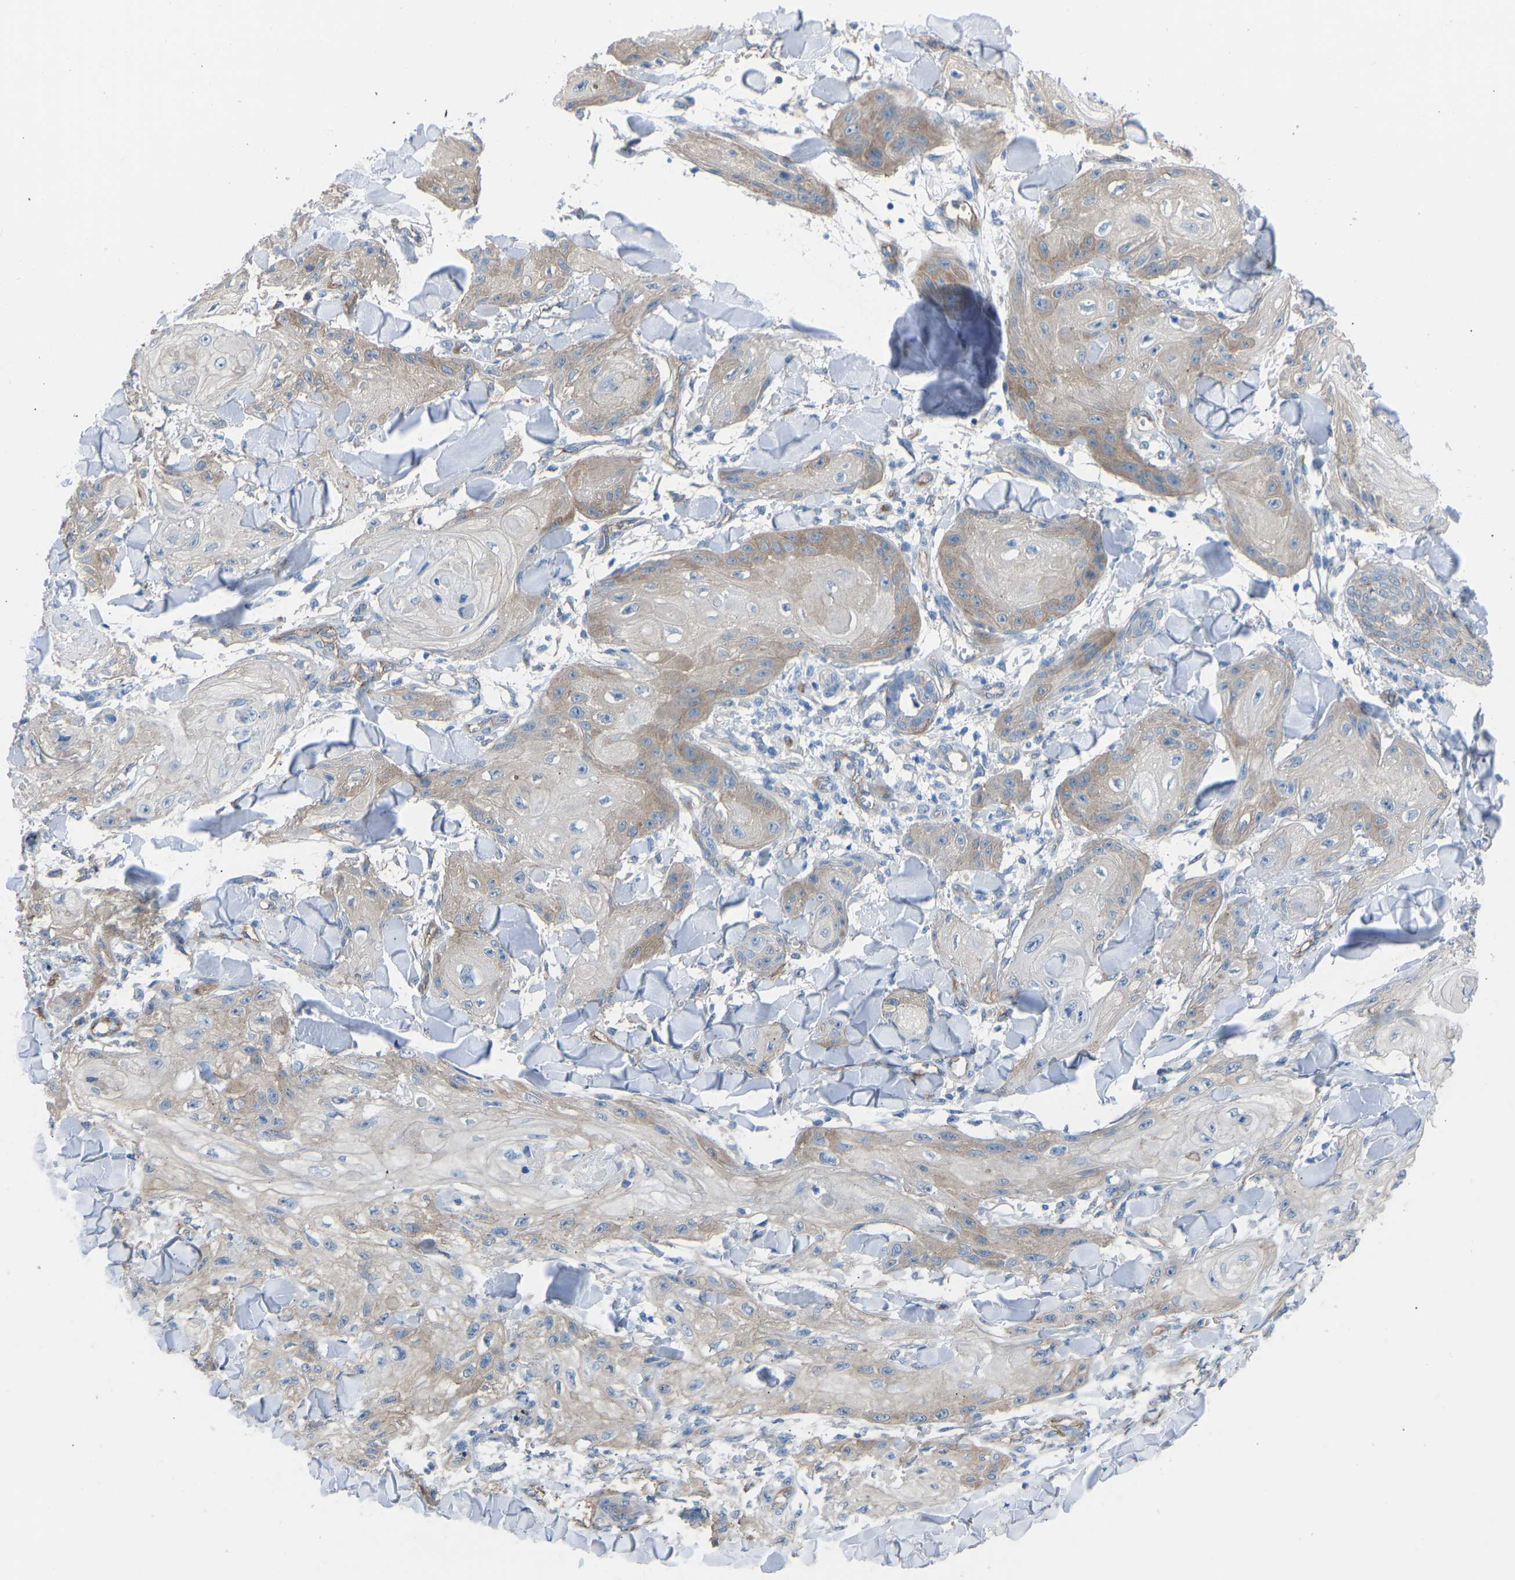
{"staining": {"intensity": "weak", "quantity": "25%-75%", "location": "cytoplasmic/membranous"}, "tissue": "skin cancer", "cell_type": "Tumor cells", "image_type": "cancer", "snomed": [{"axis": "morphology", "description": "Squamous cell carcinoma, NOS"}, {"axis": "topography", "description": "Skin"}], "caption": "Skin cancer (squamous cell carcinoma) stained for a protein displays weak cytoplasmic/membranous positivity in tumor cells.", "gene": "MYH10", "patient": {"sex": "male", "age": 74}}